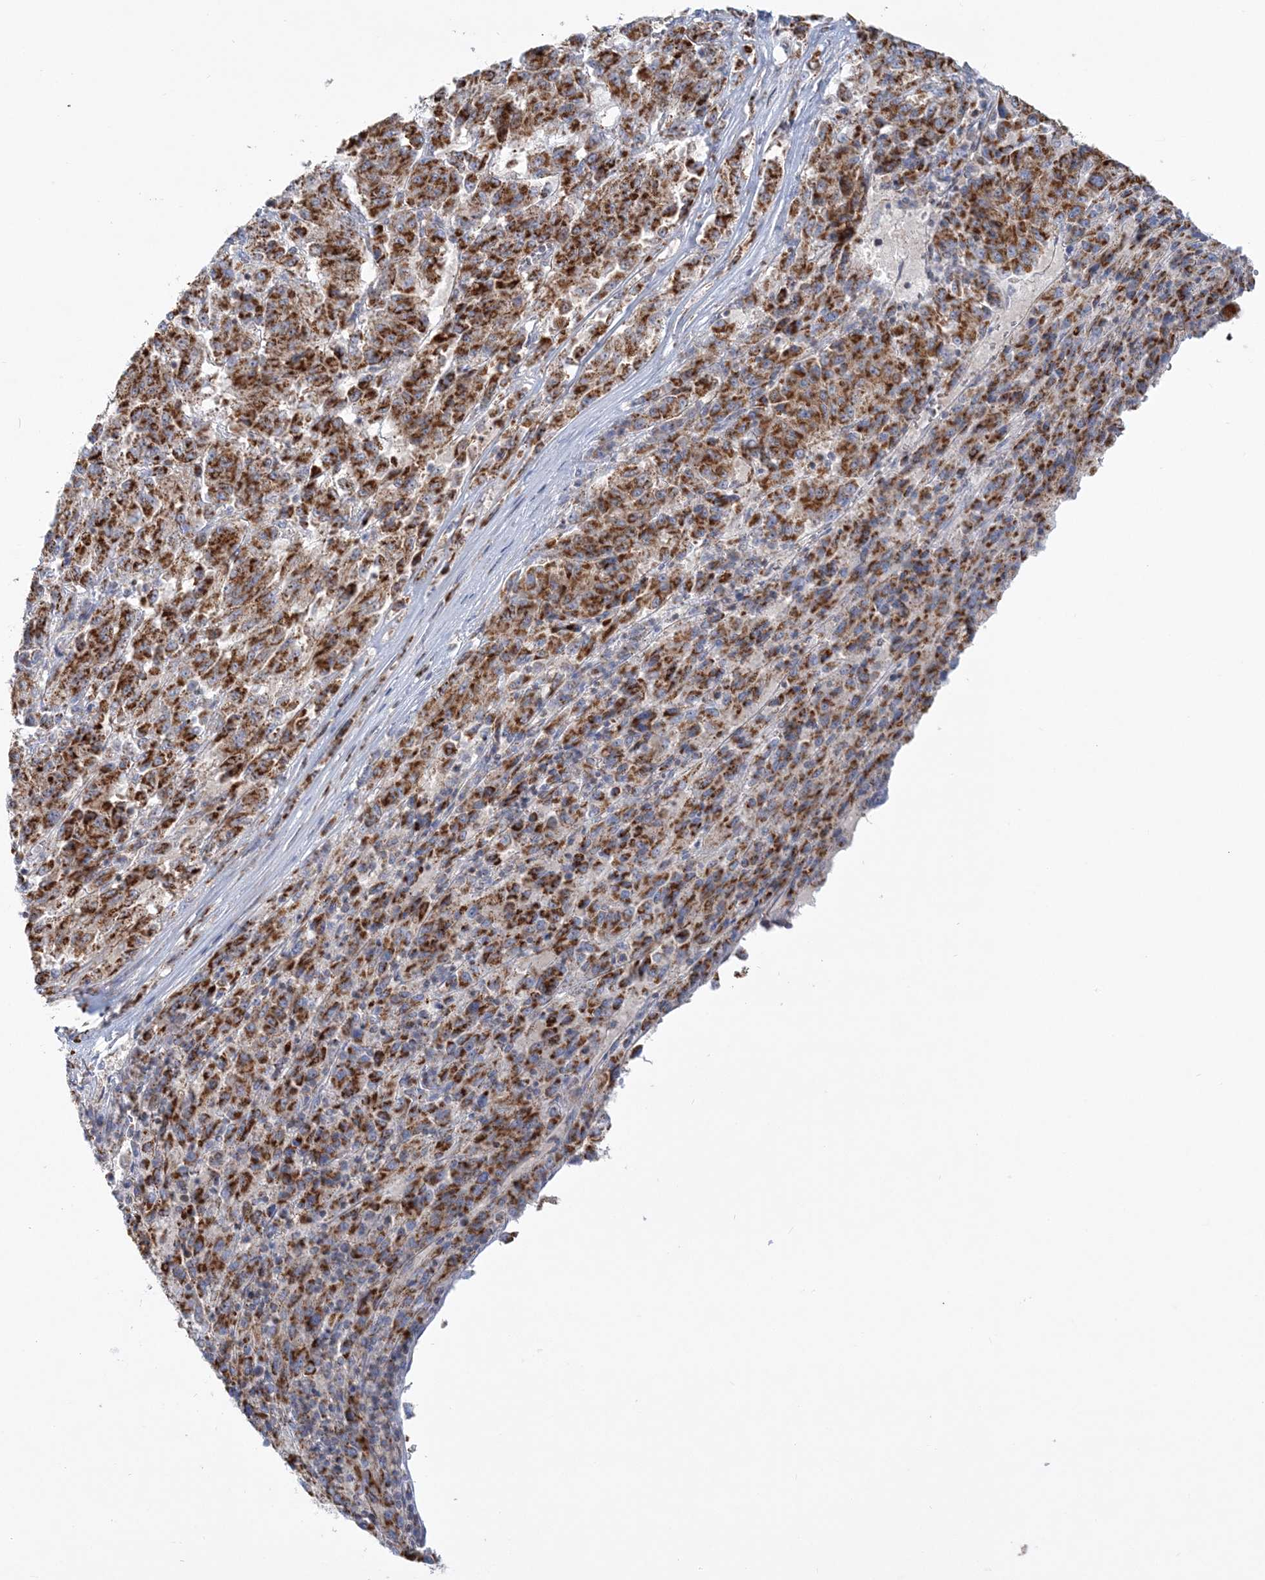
{"staining": {"intensity": "strong", "quantity": ">75%", "location": "cytoplasmic/membranous"}, "tissue": "melanoma", "cell_type": "Tumor cells", "image_type": "cancer", "snomed": [{"axis": "morphology", "description": "Malignant melanoma, Metastatic site"}, {"axis": "topography", "description": "Lung"}], "caption": "Tumor cells exhibit strong cytoplasmic/membranous positivity in approximately >75% of cells in malignant melanoma (metastatic site).", "gene": "TBC1D14", "patient": {"sex": "male", "age": 64}}